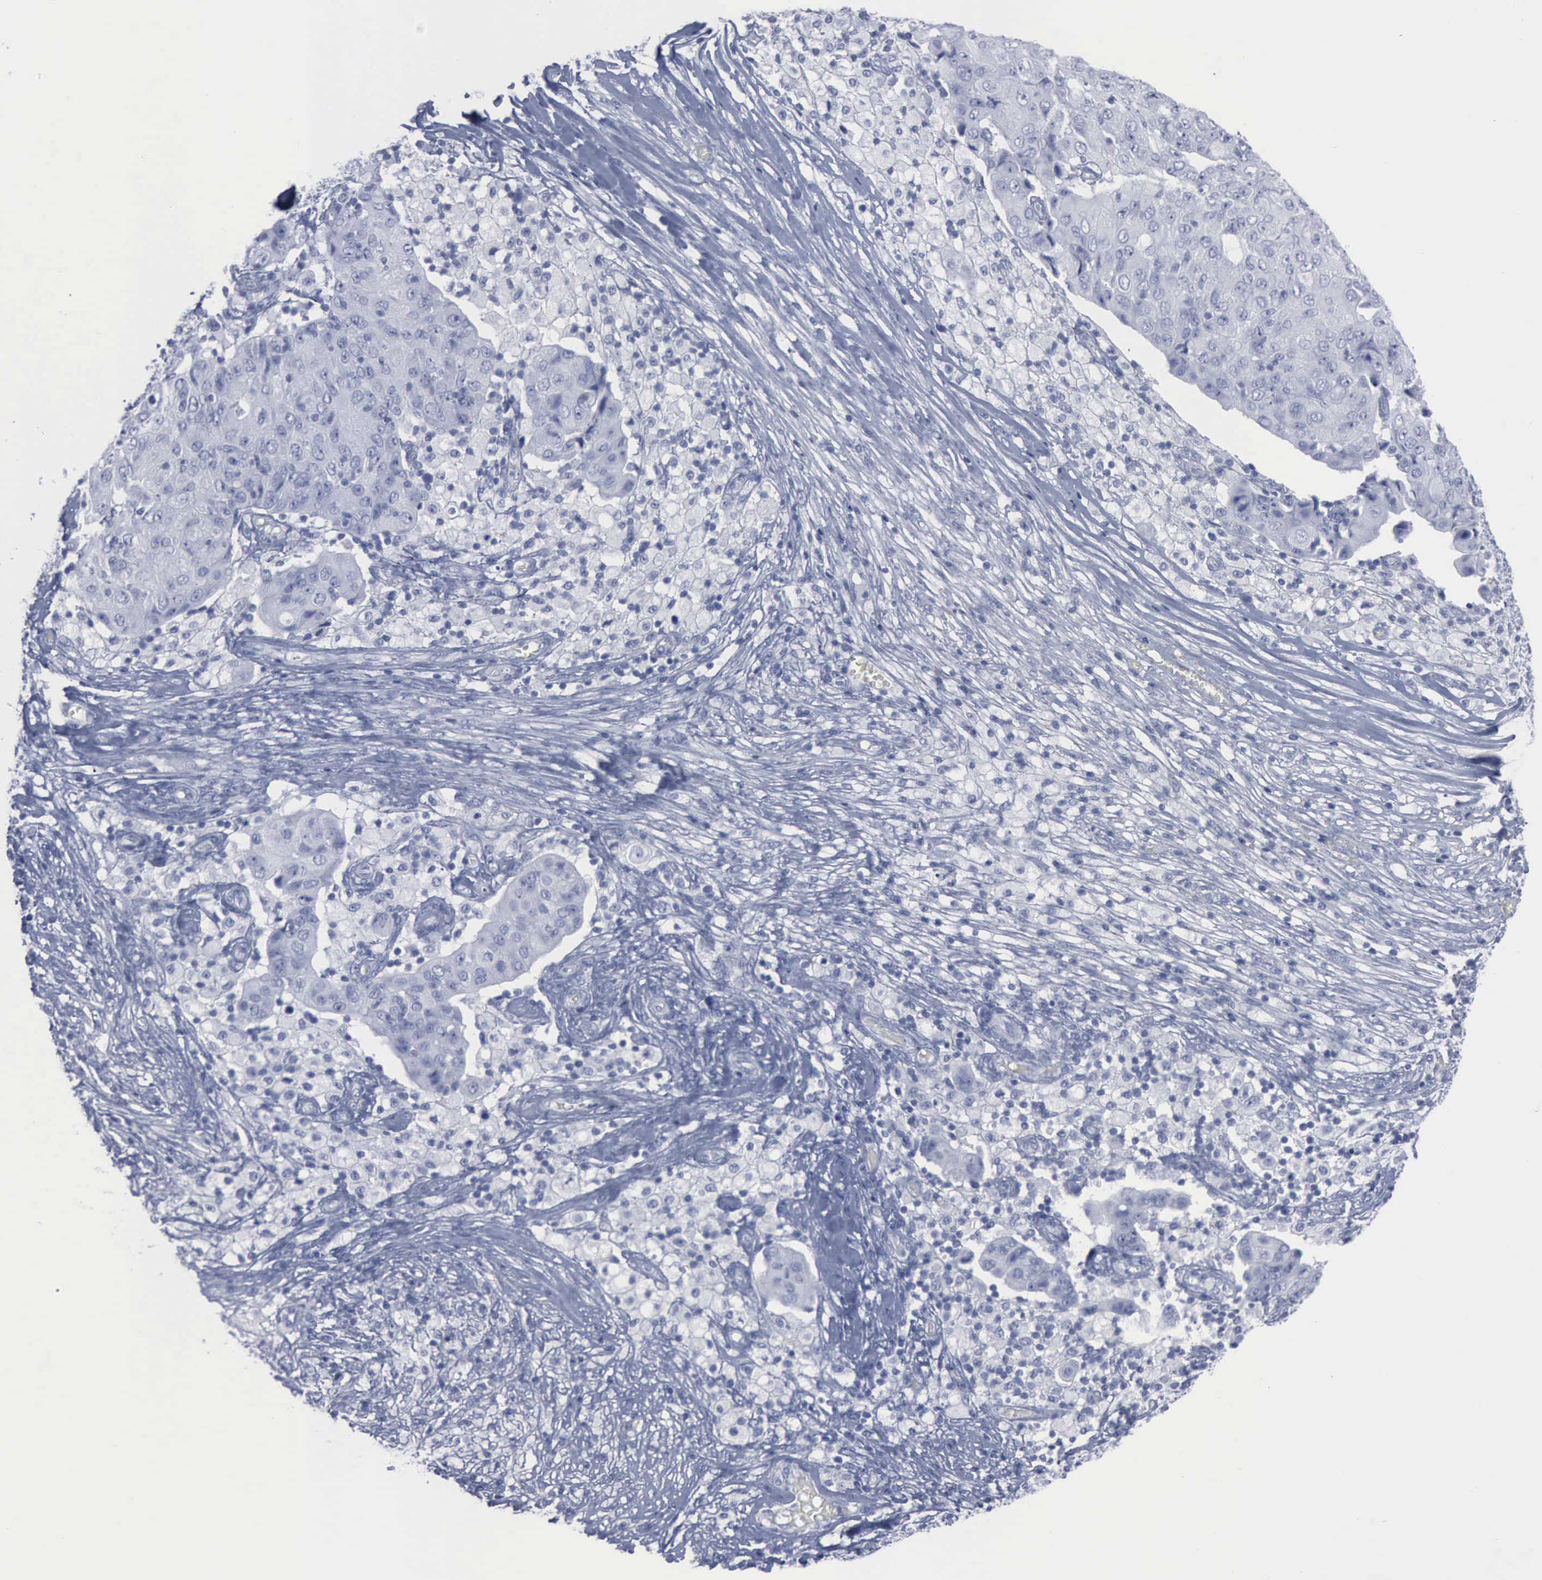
{"staining": {"intensity": "negative", "quantity": "none", "location": "none"}, "tissue": "ovarian cancer", "cell_type": "Tumor cells", "image_type": "cancer", "snomed": [{"axis": "morphology", "description": "Carcinoma, endometroid"}, {"axis": "topography", "description": "Ovary"}], "caption": "The image displays no staining of tumor cells in endometroid carcinoma (ovarian).", "gene": "VCAM1", "patient": {"sex": "female", "age": 42}}